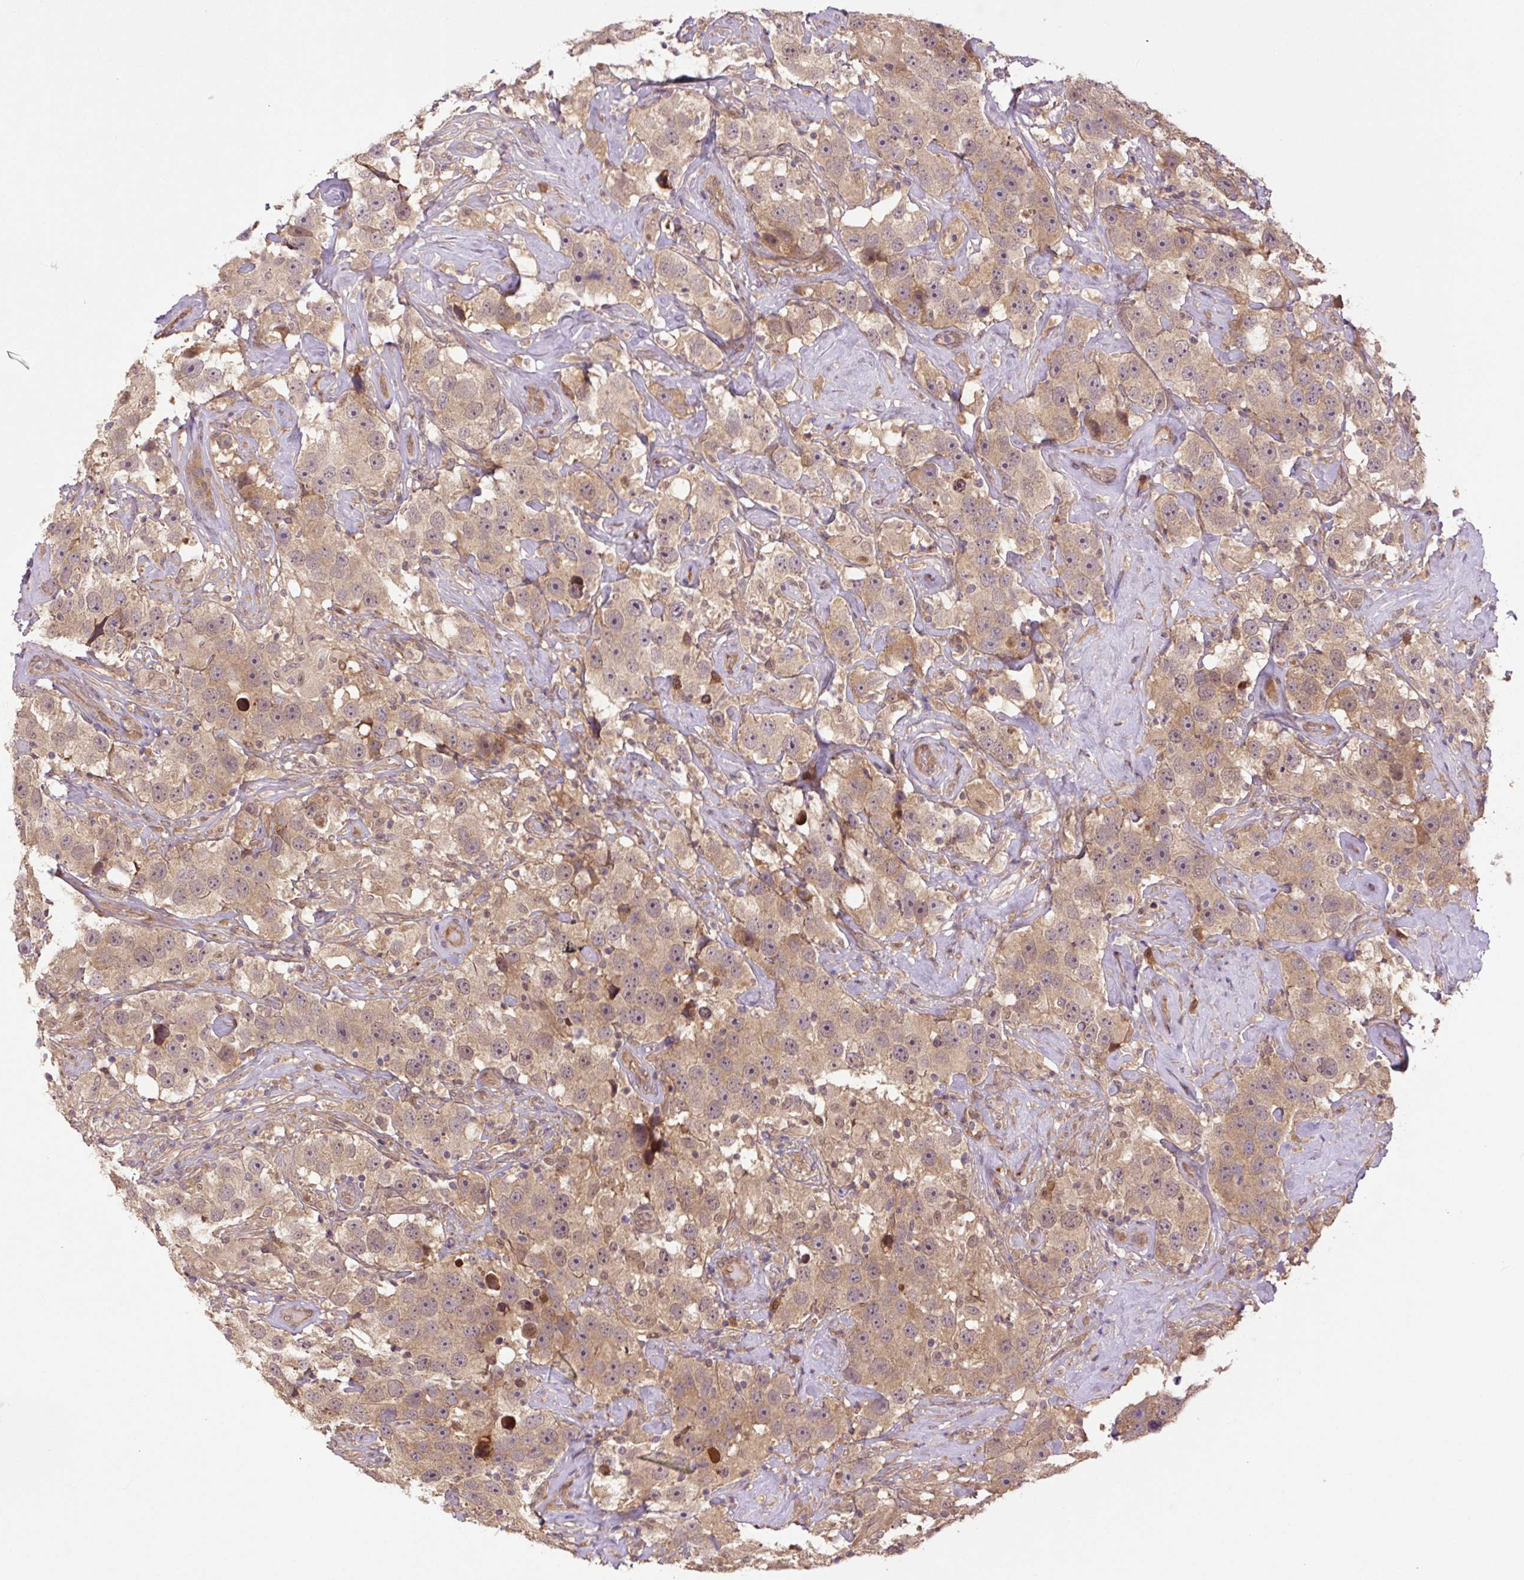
{"staining": {"intensity": "weak", "quantity": ">75%", "location": "cytoplasmic/membranous"}, "tissue": "testis cancer", "cell_type": "Tumor cells", "image_type": "cancer", "snomed": [{"axis": "morphology", "description": "Seminoma, NOS"}, {"axis": "topography", "description": "Testis"}], "caption": "Weak cytoplasmic/membranous expression is present in approximately >75% of tumor cells in seminoma (testis).", "gene": "TPT1", "patient": {"sex": "male", "age": 49}}